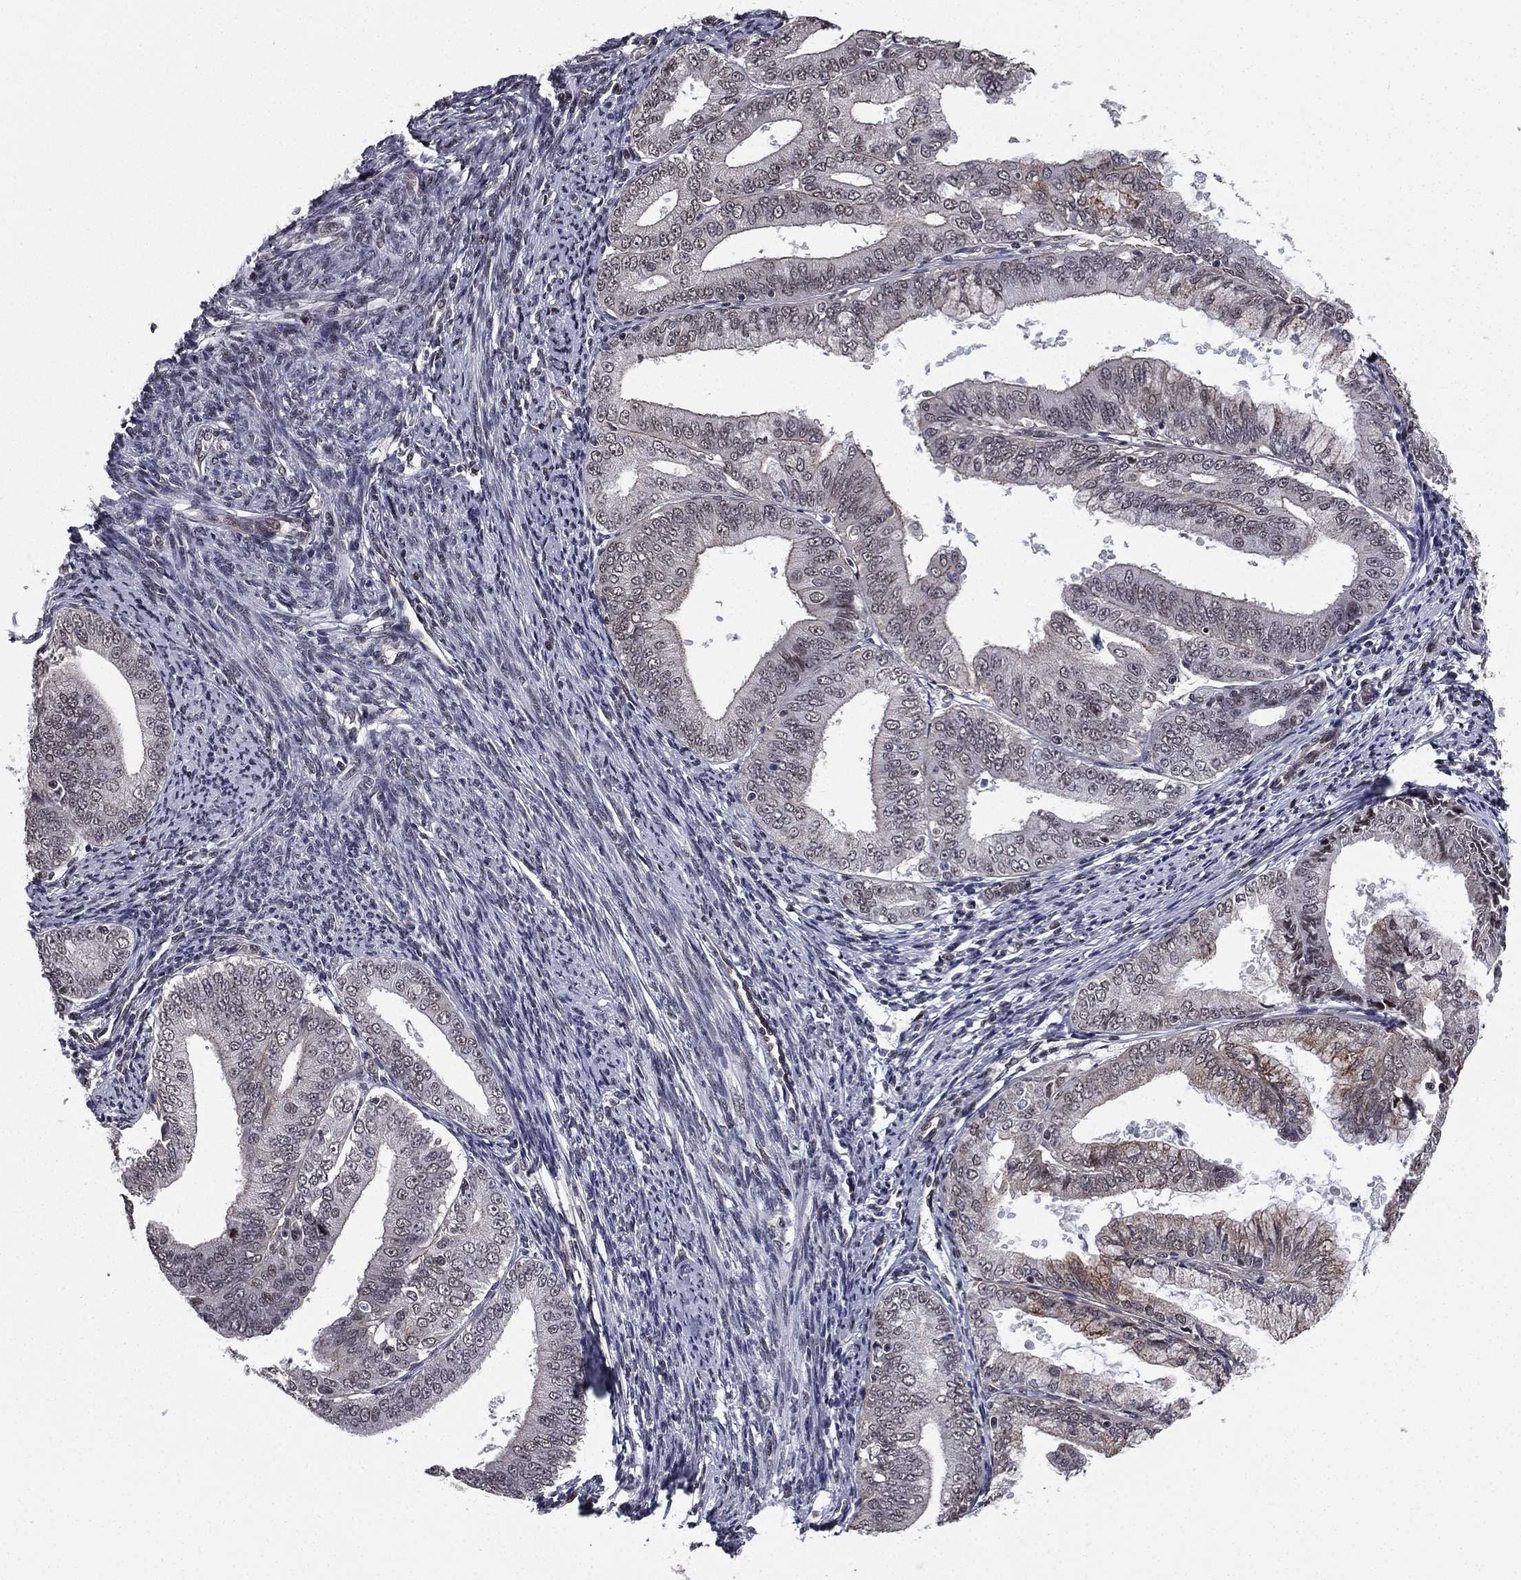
{"staining": {"intensity": "moderate", "quantity": "<25%", "location": "nuclear"}, "tissue": "endometrial cancer", "cell_type": "Tumor cells", "image_type": "cancer", "snomed": [{"axis": "morphology", "description": "Adenocarcinoma, NOS"}, {"axis": "topography", "description": "Endometrium"}], "caption": "This is an image of immunohistochemistry staining of adenocarcinoma (endometrial), which shows moderate staining in the nuclear of tumor cells.", "gene": "RARB", "patient": {"sex": "female", "age": 63}}